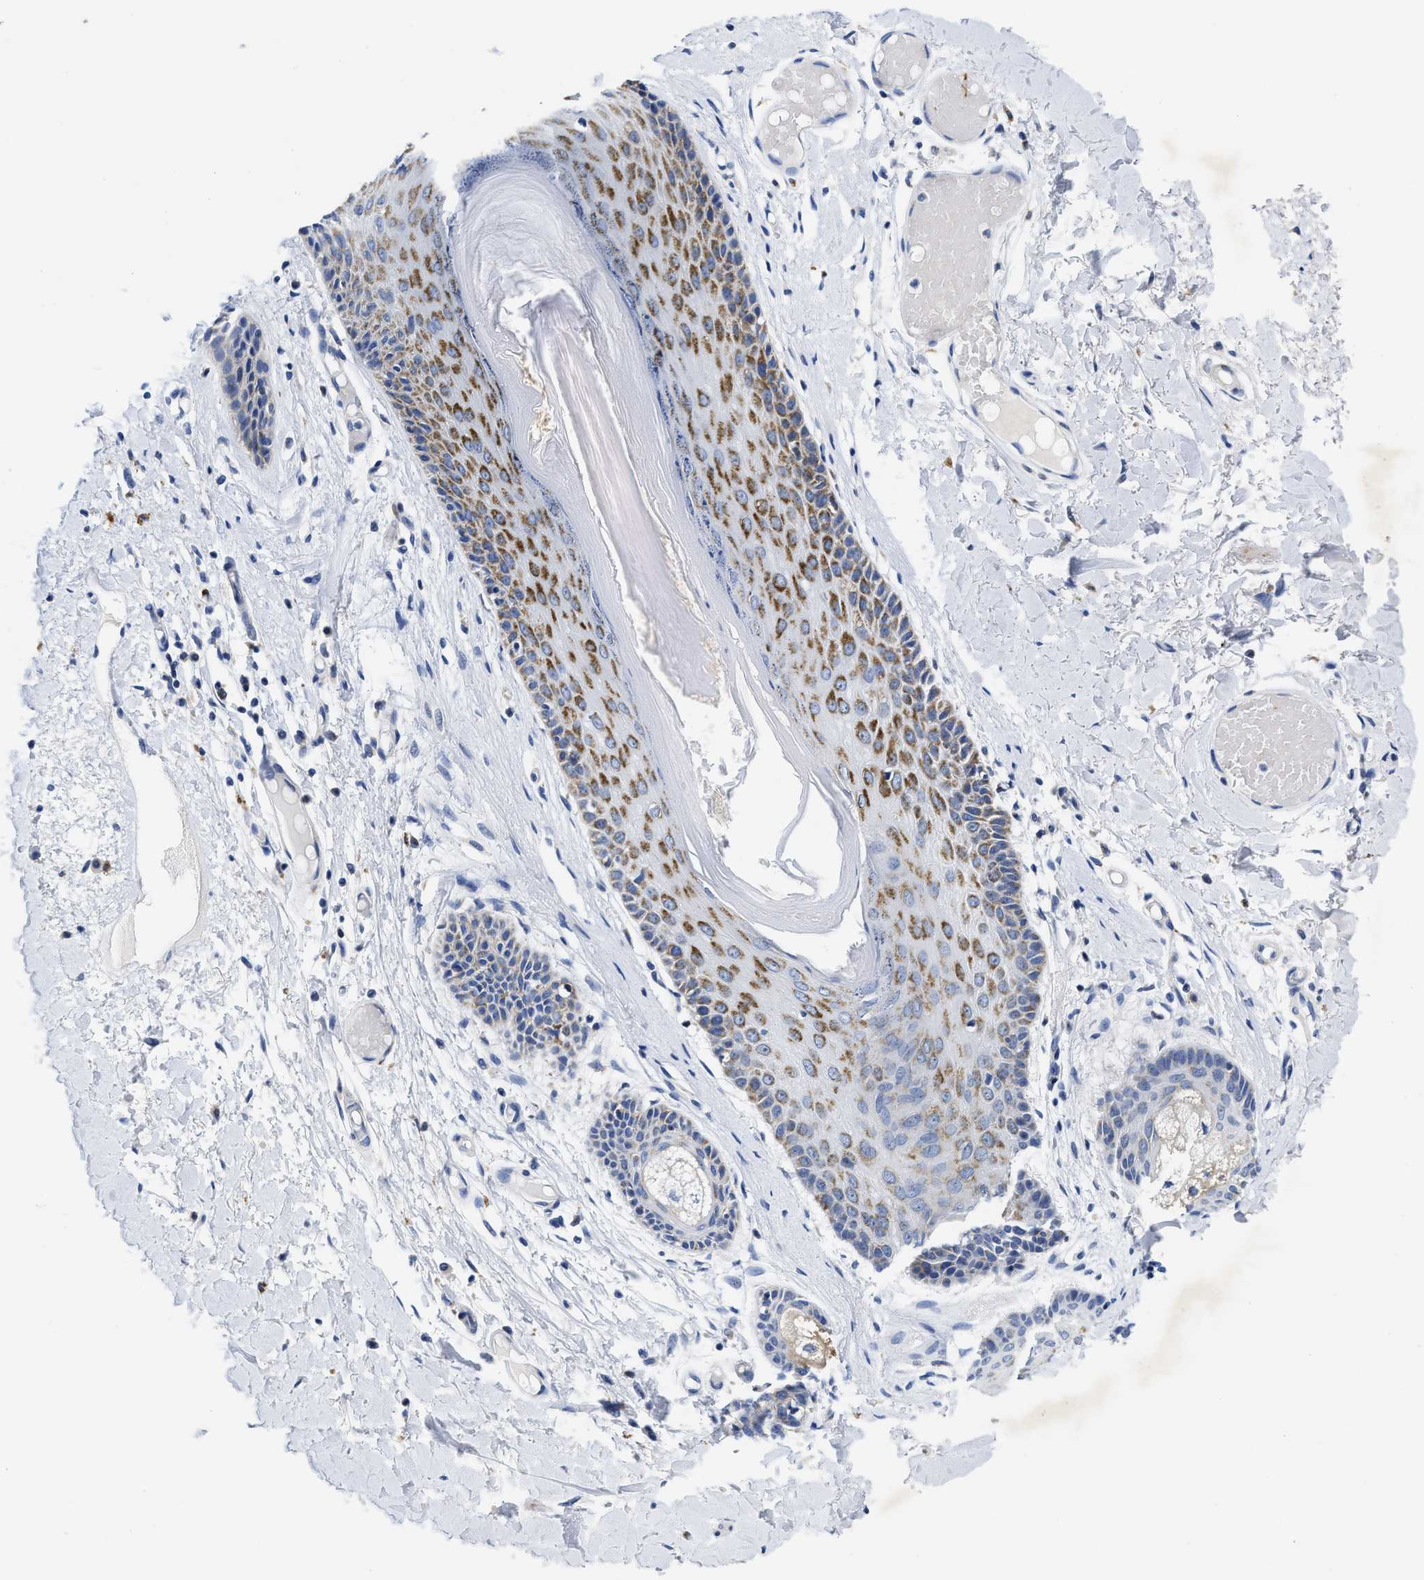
{"staining": {"intensity": "moderate", "quantity": ">75%", "location": "cytoplasmic/membranous"}, "tissue": "skin", "cell_type": "Epidermal cells", "image_type": "normal", "snomed": [{"axis": "morphology", "description": "Normal tissue, NOS"}, {"axis": "topography", "description": "Vulva"}], "caption": "Immunohistochemistry of unremarkable human skin demonstrates medium levels of moderate cytoplasmic/membranous expression in approximately >75% of epidermal cells.", "gene": "TBRG4", "patient": {"sex": "female", "age": 73}}